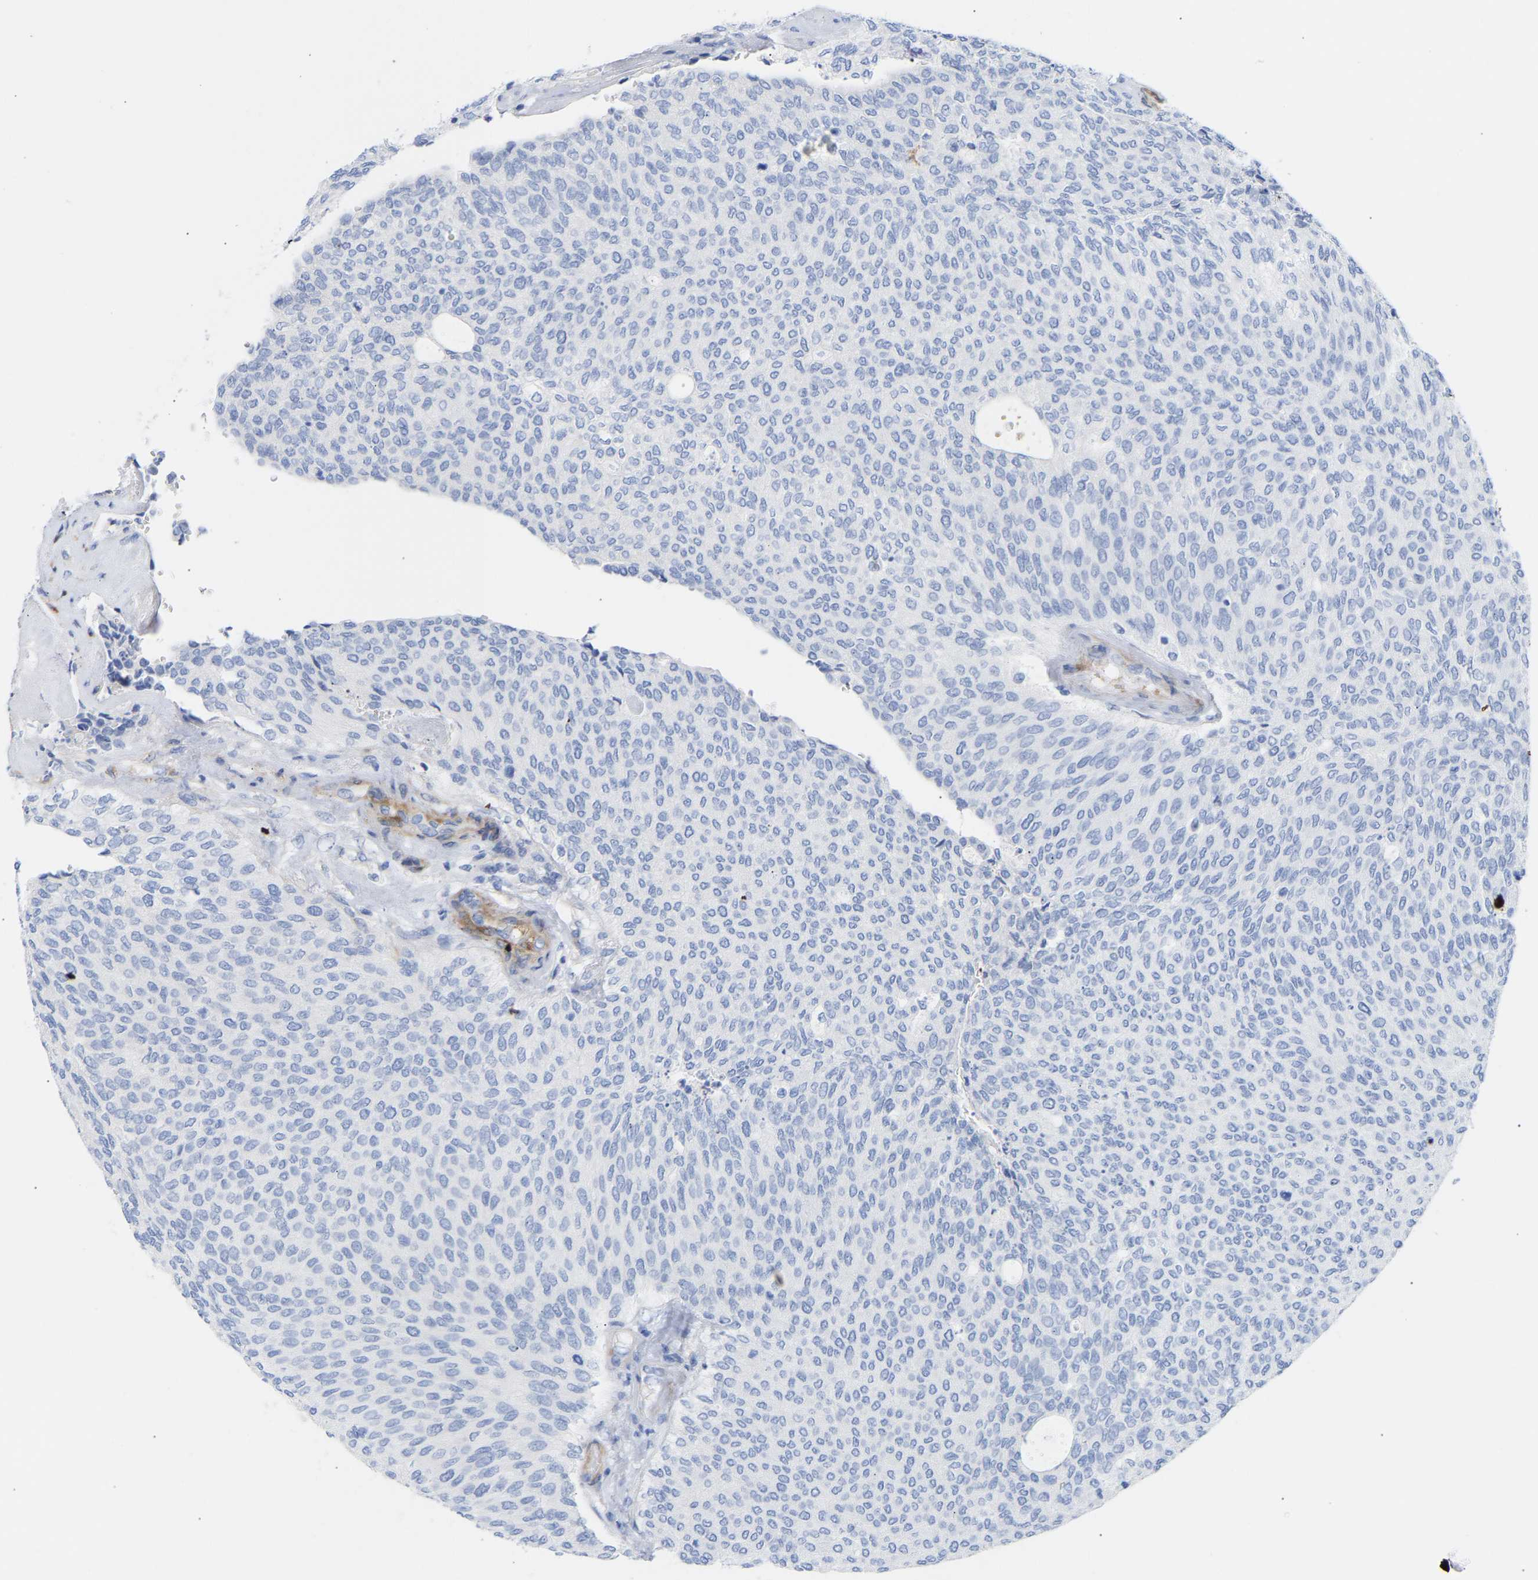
{"staining": {"intensity": "negative", "quantity": "none", "location": "none"}, "tissue": "urothelial cancer", "cell_type": "Tumor cells", "image_type": "cancer", "snomed": [{"axis": "morphology", "description": "Urothelial carcinoma, Low grade"}, {"axis": "topography", "description": "Urinary bladder"}], "caption": "A histopathology image of human urothelial cancer is negative for staining in tumor cells. (DAB IHC, high magnification).", "gene": "AMPH", "patient": {"sex": "female", "age": 79}}